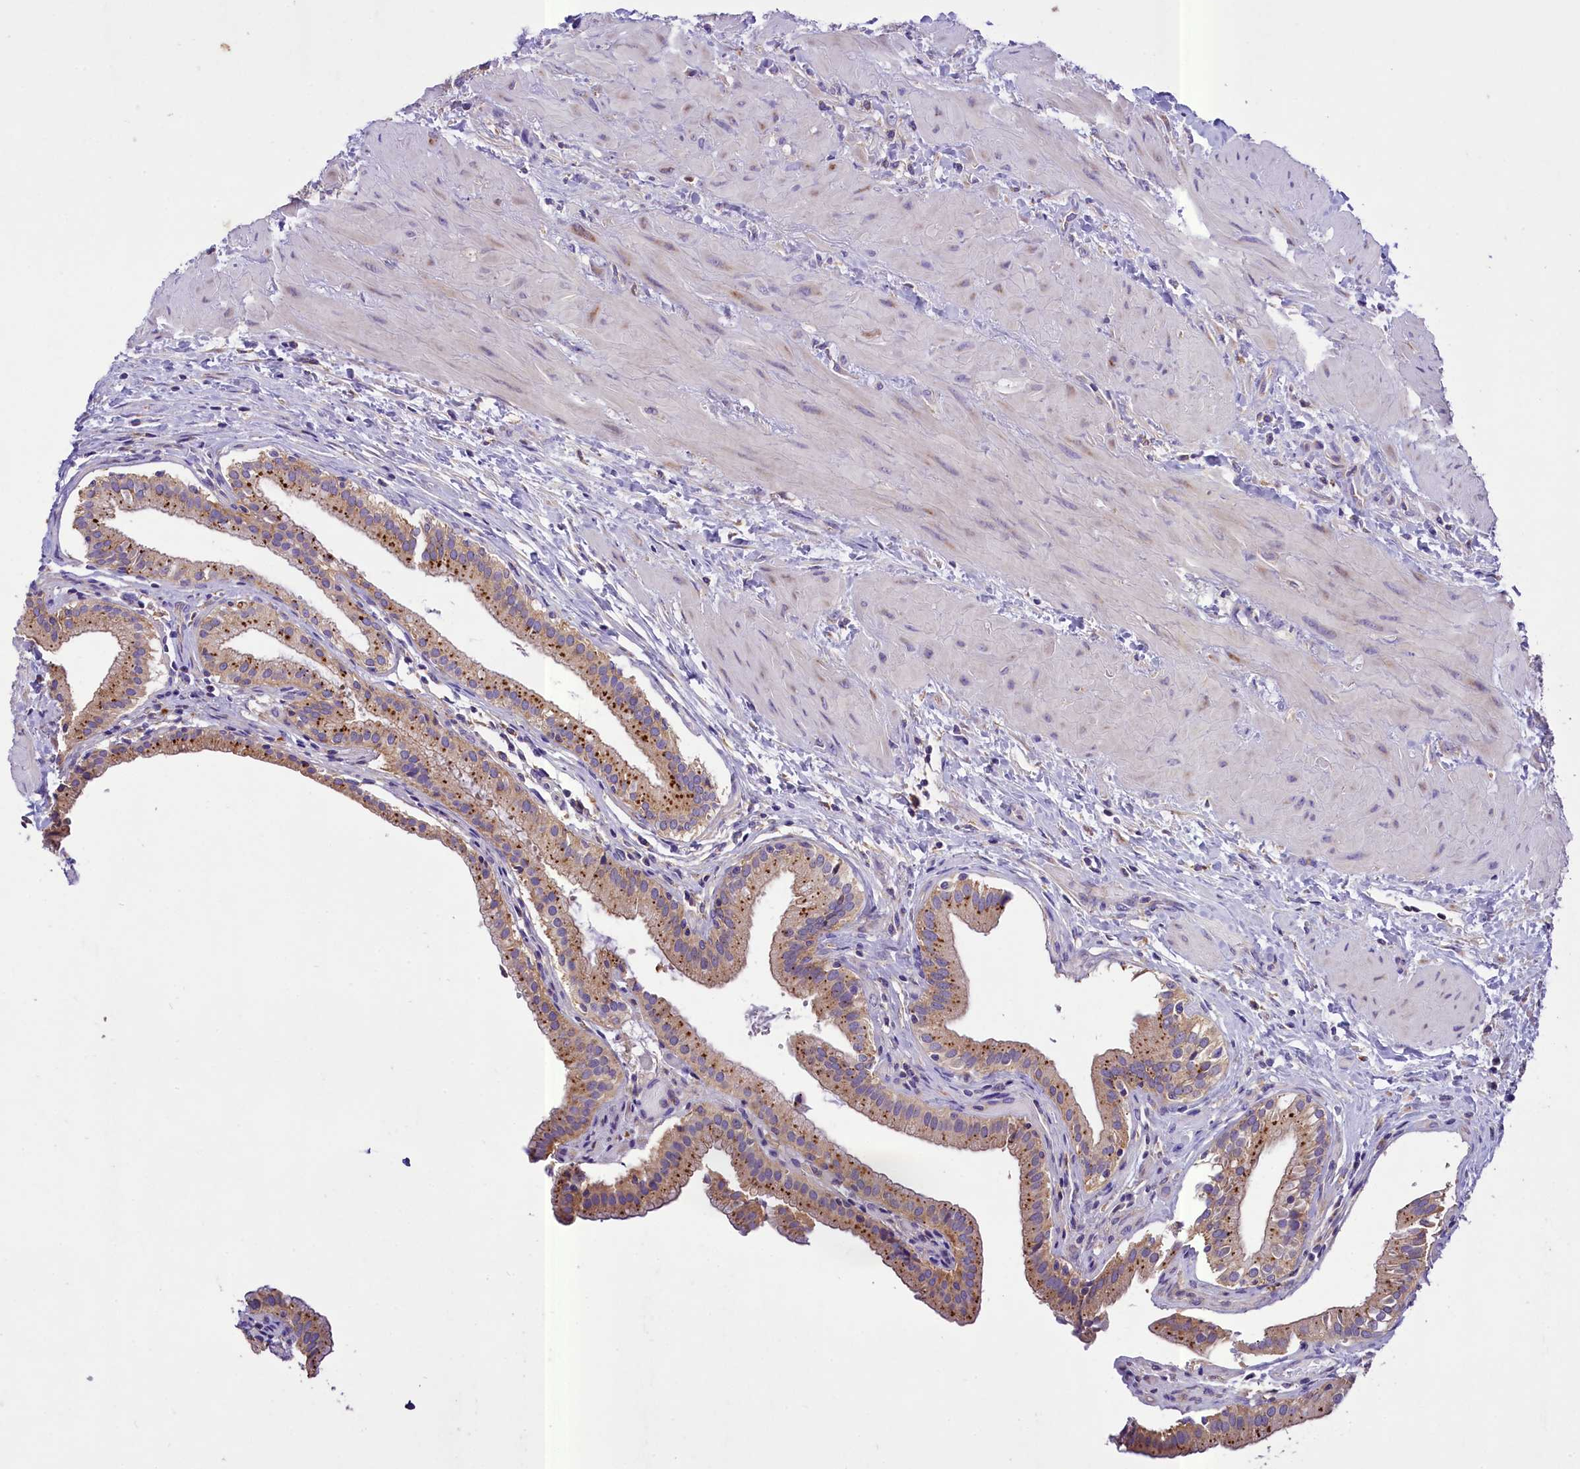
{"staining": {"intensity": "moderate", "quantity": ">75%", "location": "cytoplasmic/membranous"}, "tissue": "gallbladder", "cell_type": "Glandular cells", "image_type": "normal", "snomed": [{"axis": "morphology", "description": "Normal tissue, NOS"}, {"axis": "topography", "description": "Gallbladder"}], "caption": "Protein expression analysis of unremarkable gallbladder displays moderate cytoplasmic/membranous positivity in approximately >75% of glandular cells.", "gene": "PEMT", "patient": {"sex": "male", "age": 24}}